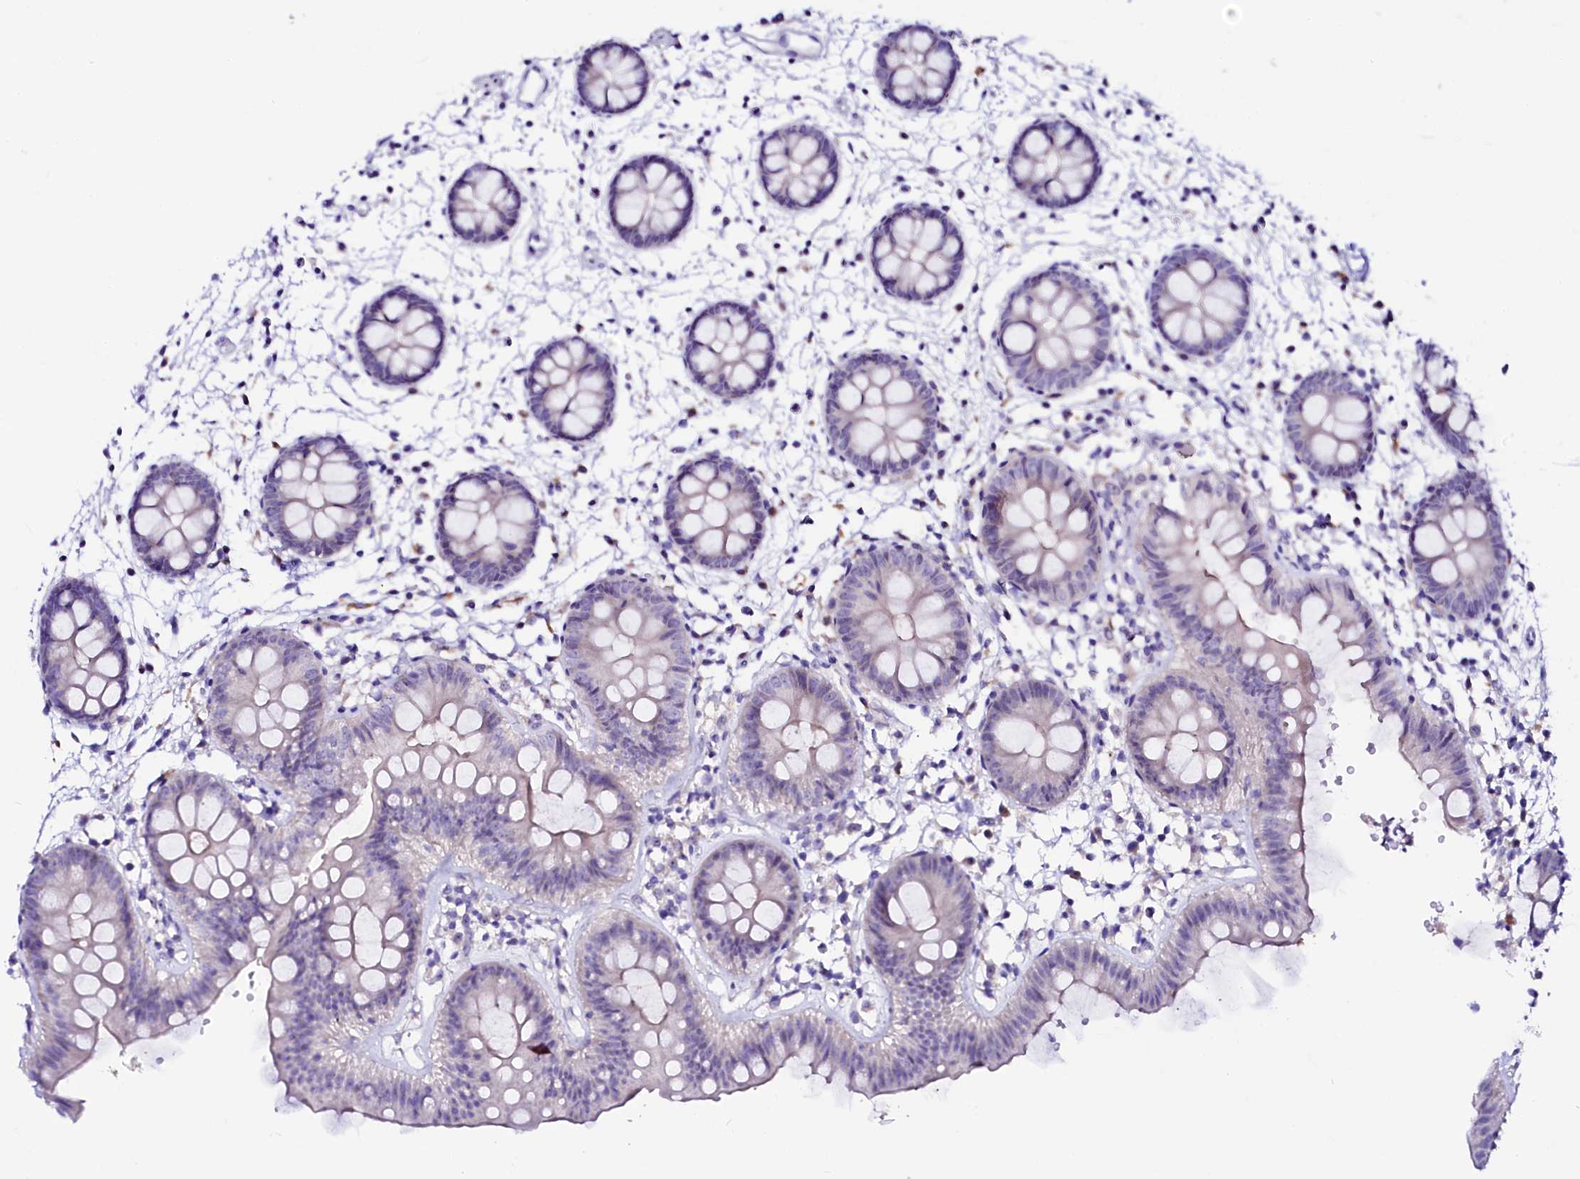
{"staining": {"intensity": "negative", "quantity": "none", "location": "none"}, "tissue": "colon", "cell_type": "Endothelial cells", "image_type": "normal", "snomed": [{"axis": "morphology", "description": "Normal tissue, NOS"}, {"axis": "topography", "description": "Colon"}], "caption": "The image shows no staining of endothelial cells in normal colon. Nuclei are stained in blue.", "gene": "BTBD16", "patient": {"sex": "male", "age": 56}}